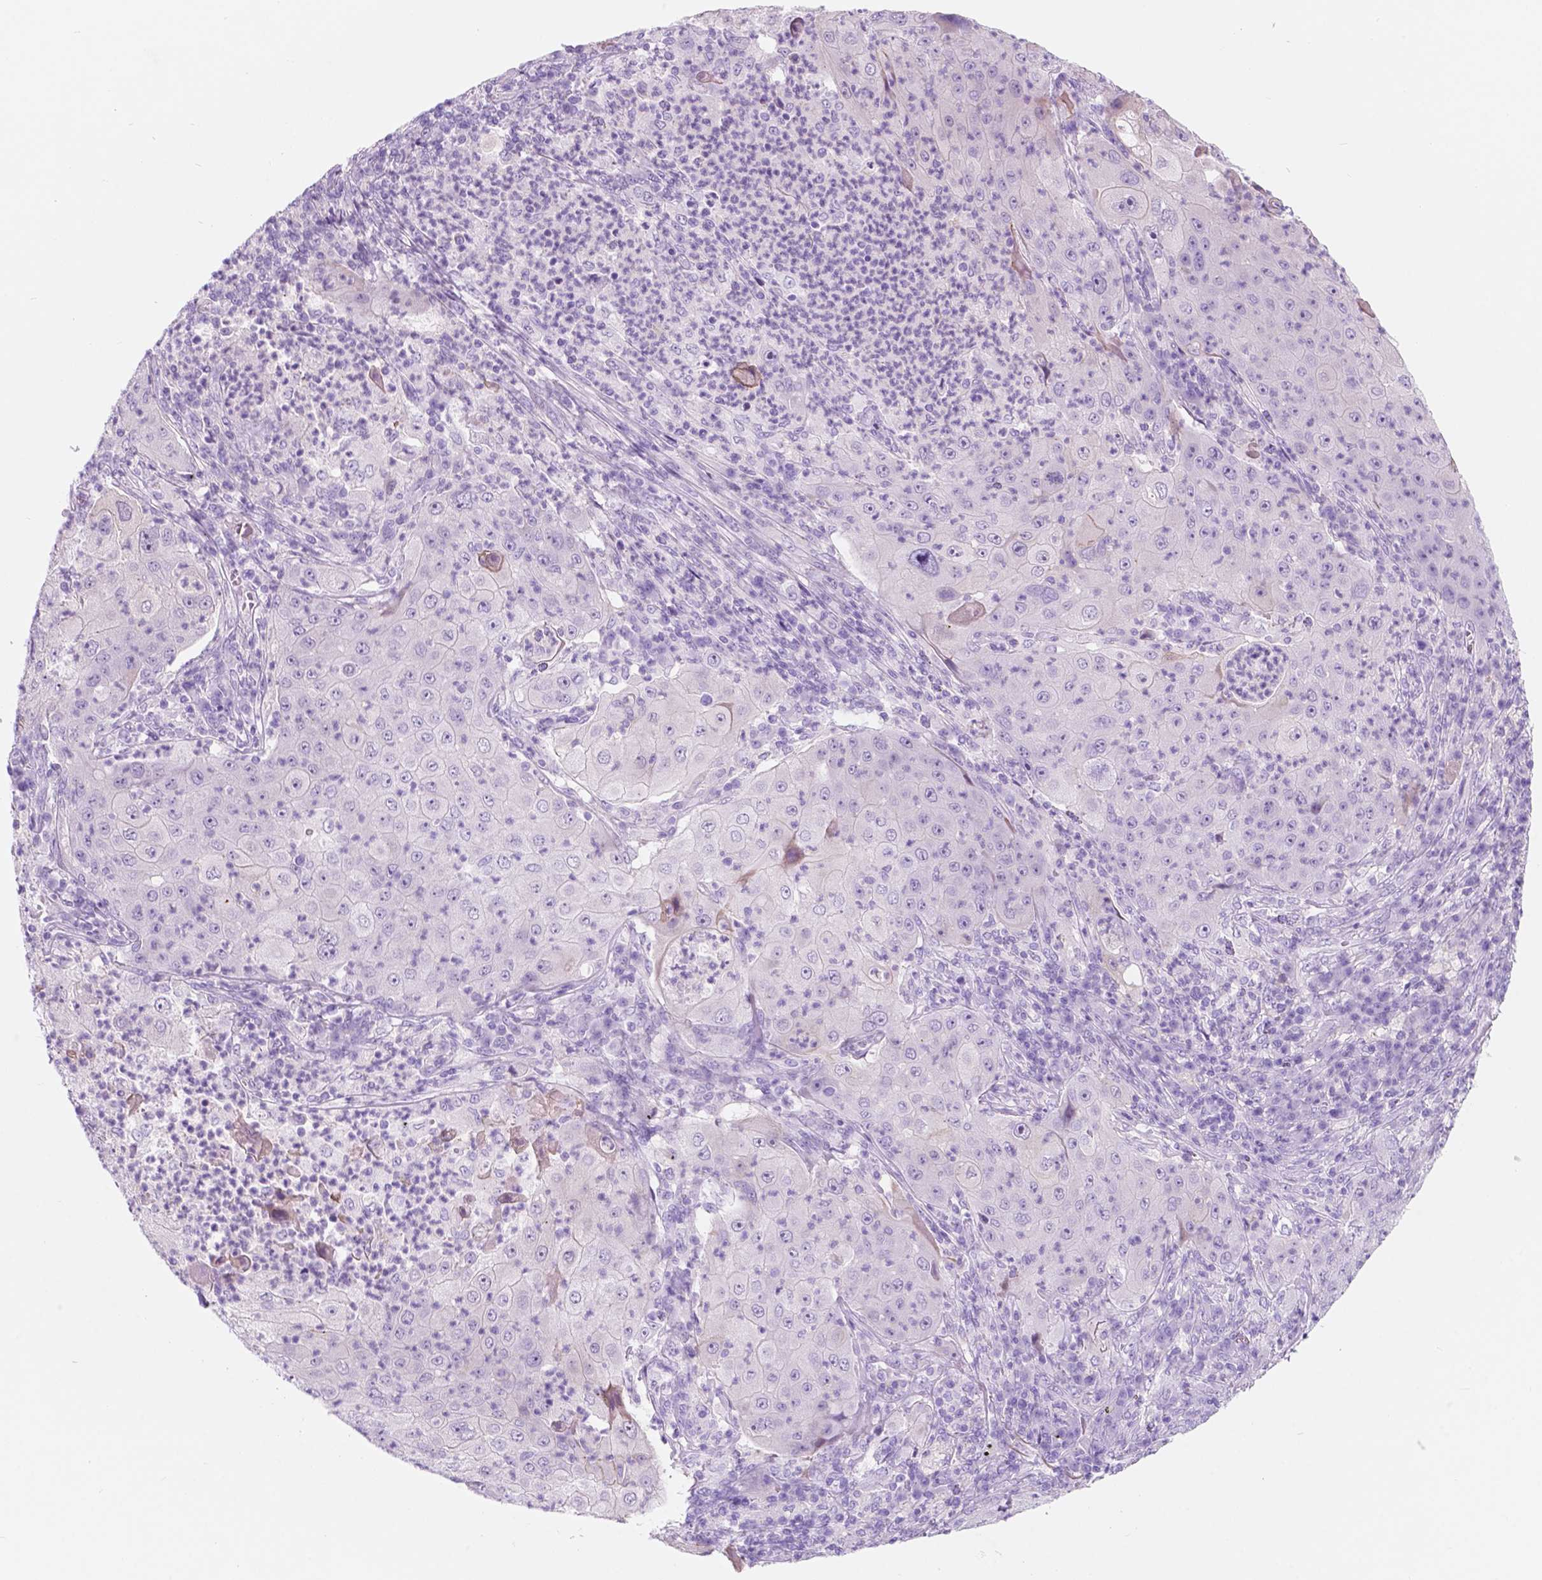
{"staining": {"intensity": "negative", "quantity": "none", "location": "none"}, "tissue": "lung cancer", "cell_type": "Tumor cells", "image_type": "cancer", "snomed": [{"axis": "morphology", "description": "Squamous cell carcinoma, NOS"}, {"axis": "topography", "description": "Lung"}], "caption": "An immunohistochemistry photomicrograph of lung cancer is shown. There is no staining in tumor cells of lung cancer.", "gene": "CUZD1", "patient": {"sex": "female", "age": 59}}